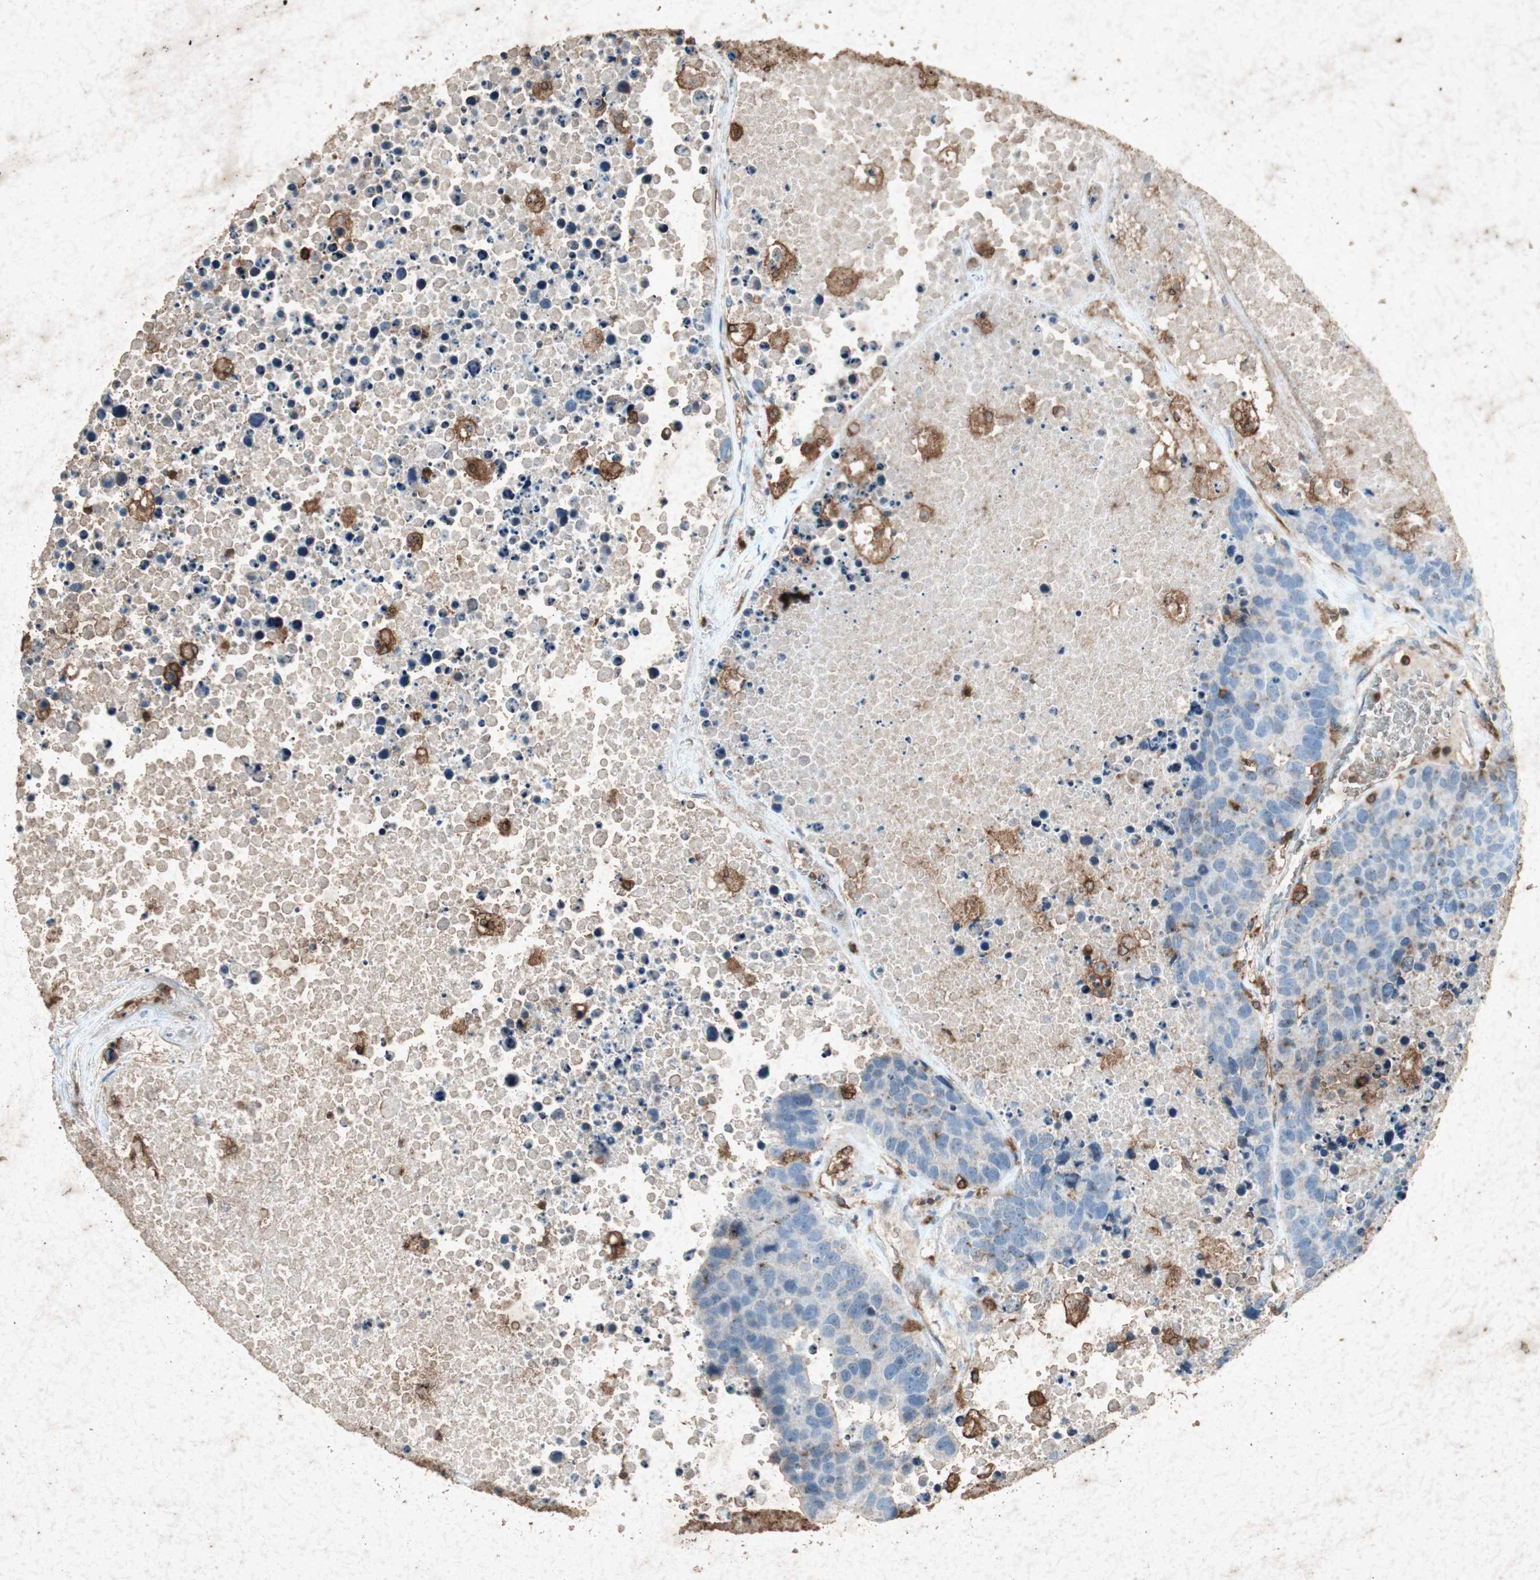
{"staining": {"intensity": "negative", "quantity": "none", "location": "none"}, "tissue": "carcinoid", "cell_type": "Tumor cells", "image_type": "cancer", "snomed": [{"axis": "morphology", "description": "Carcinoid, malignant, NOS"}, {"axis": "topography", "description": "Lung"}], "caption": "A high-resolution image shows IHC staining of carcinoid (malignant), which demonstrates no significant positivity in tumor cells. Nuclei are stained in blue.", "gene": "TYROBP", "patient": {"sex": "male", "age": 60}}